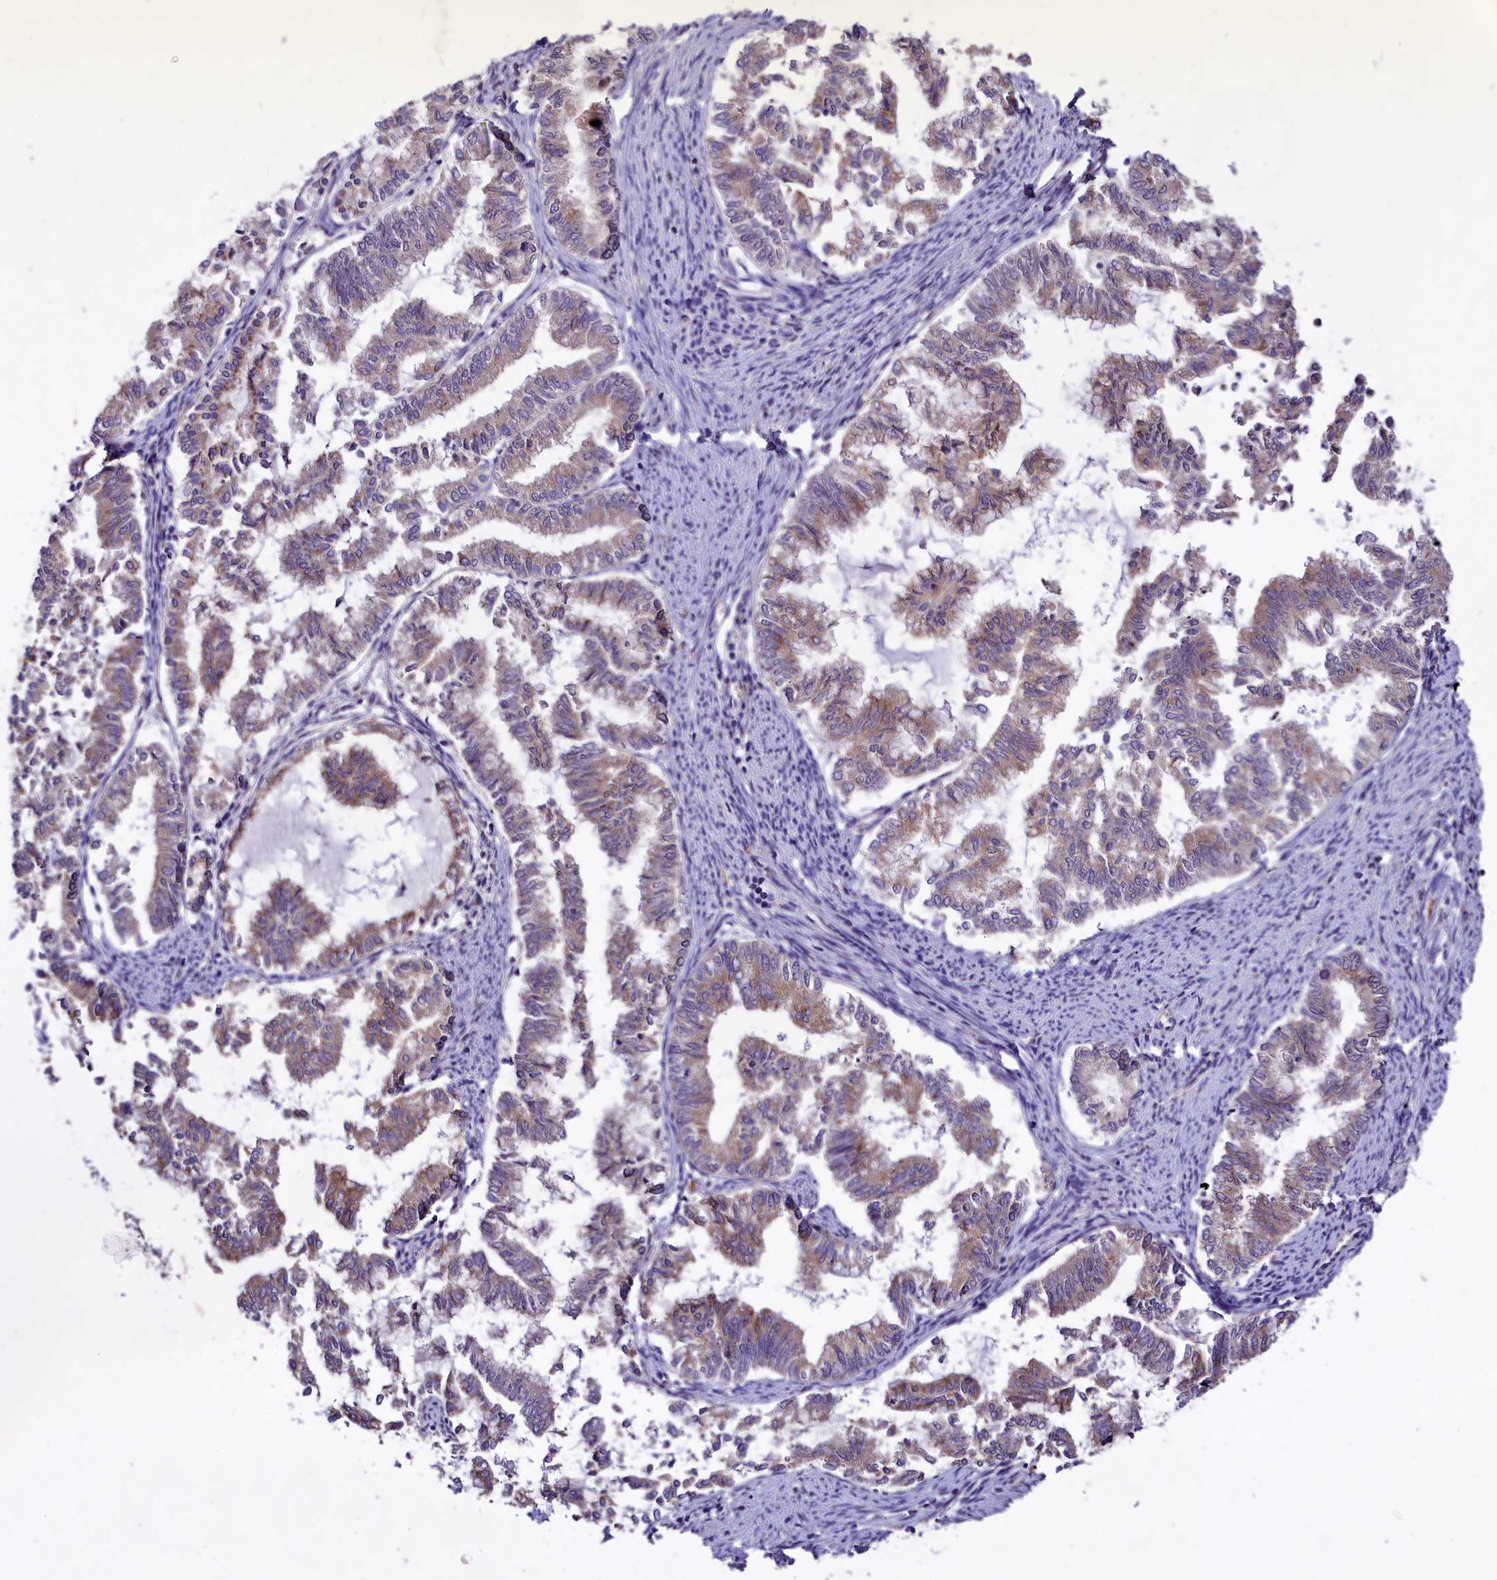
{"staining": {"intensity": "weak", "quantity": "25%-75%", "location": "cytoplasmic/membranous"}, "tissue": "endometrial cancer", "cell_type": "Tumor cells", "image_type": "cancer", "snomed": [{"axis": "morphology", "description": "Adenocarcinoma, NOS"}, {"axis": "topography", "description": "Endometrium"}], "caption": "Protein expression analysis of human endometrial cancer (adenocarcinoma) reveals weak cytoplasmic/membranous staining in about 25%-75% of tumor cells.", "gene": "PEMT", "patient": {"sex": "female", "age": 79}}